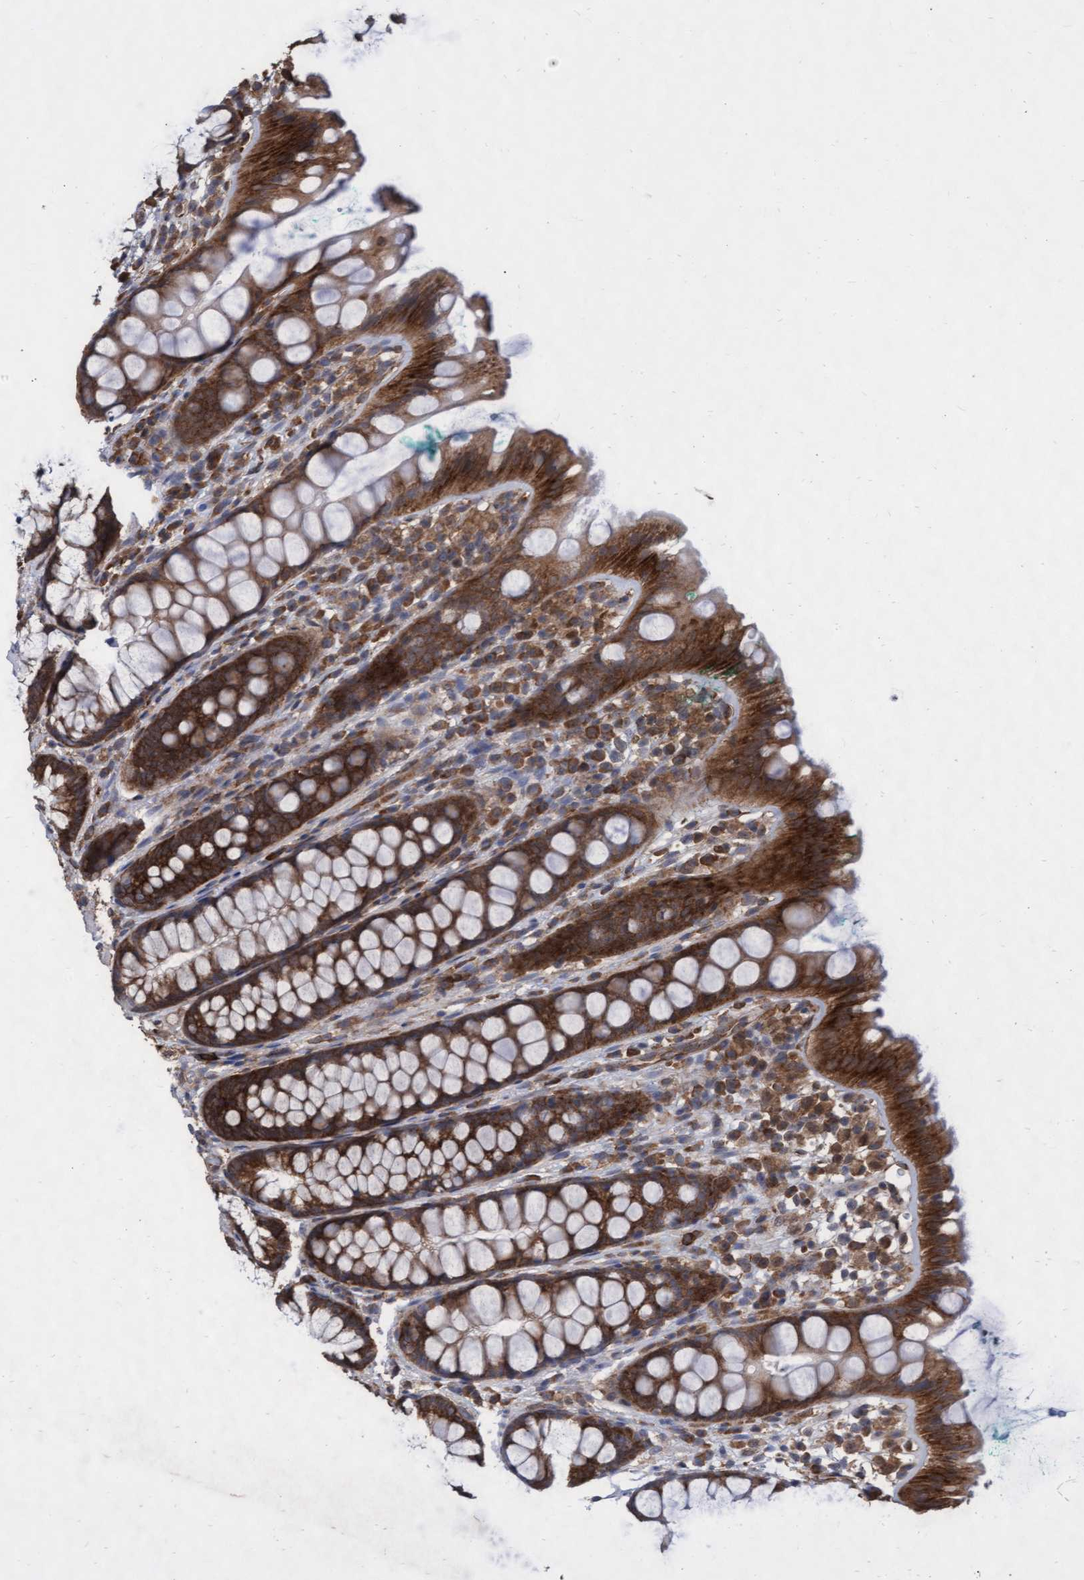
{"staining": {"intensity": "strong", "quantity": ">75%", "location": "cytoplasmic/membranous"}, "tissue": "rectum", "cell_type": "Glandular cells", "image_type": "normal", "snomed": [{"axis": "morphology", "description": "Normal tissue, NOS"}, {"axis": "topography", "description": "Rectum"}], "caption": "Rectum stained with a brown dye shows strong cytoplasmic/membranous positive staining in about >75% of glandular cells.", "gene": "ABCF2", "patient": {"sex": "female", "age": 65}}